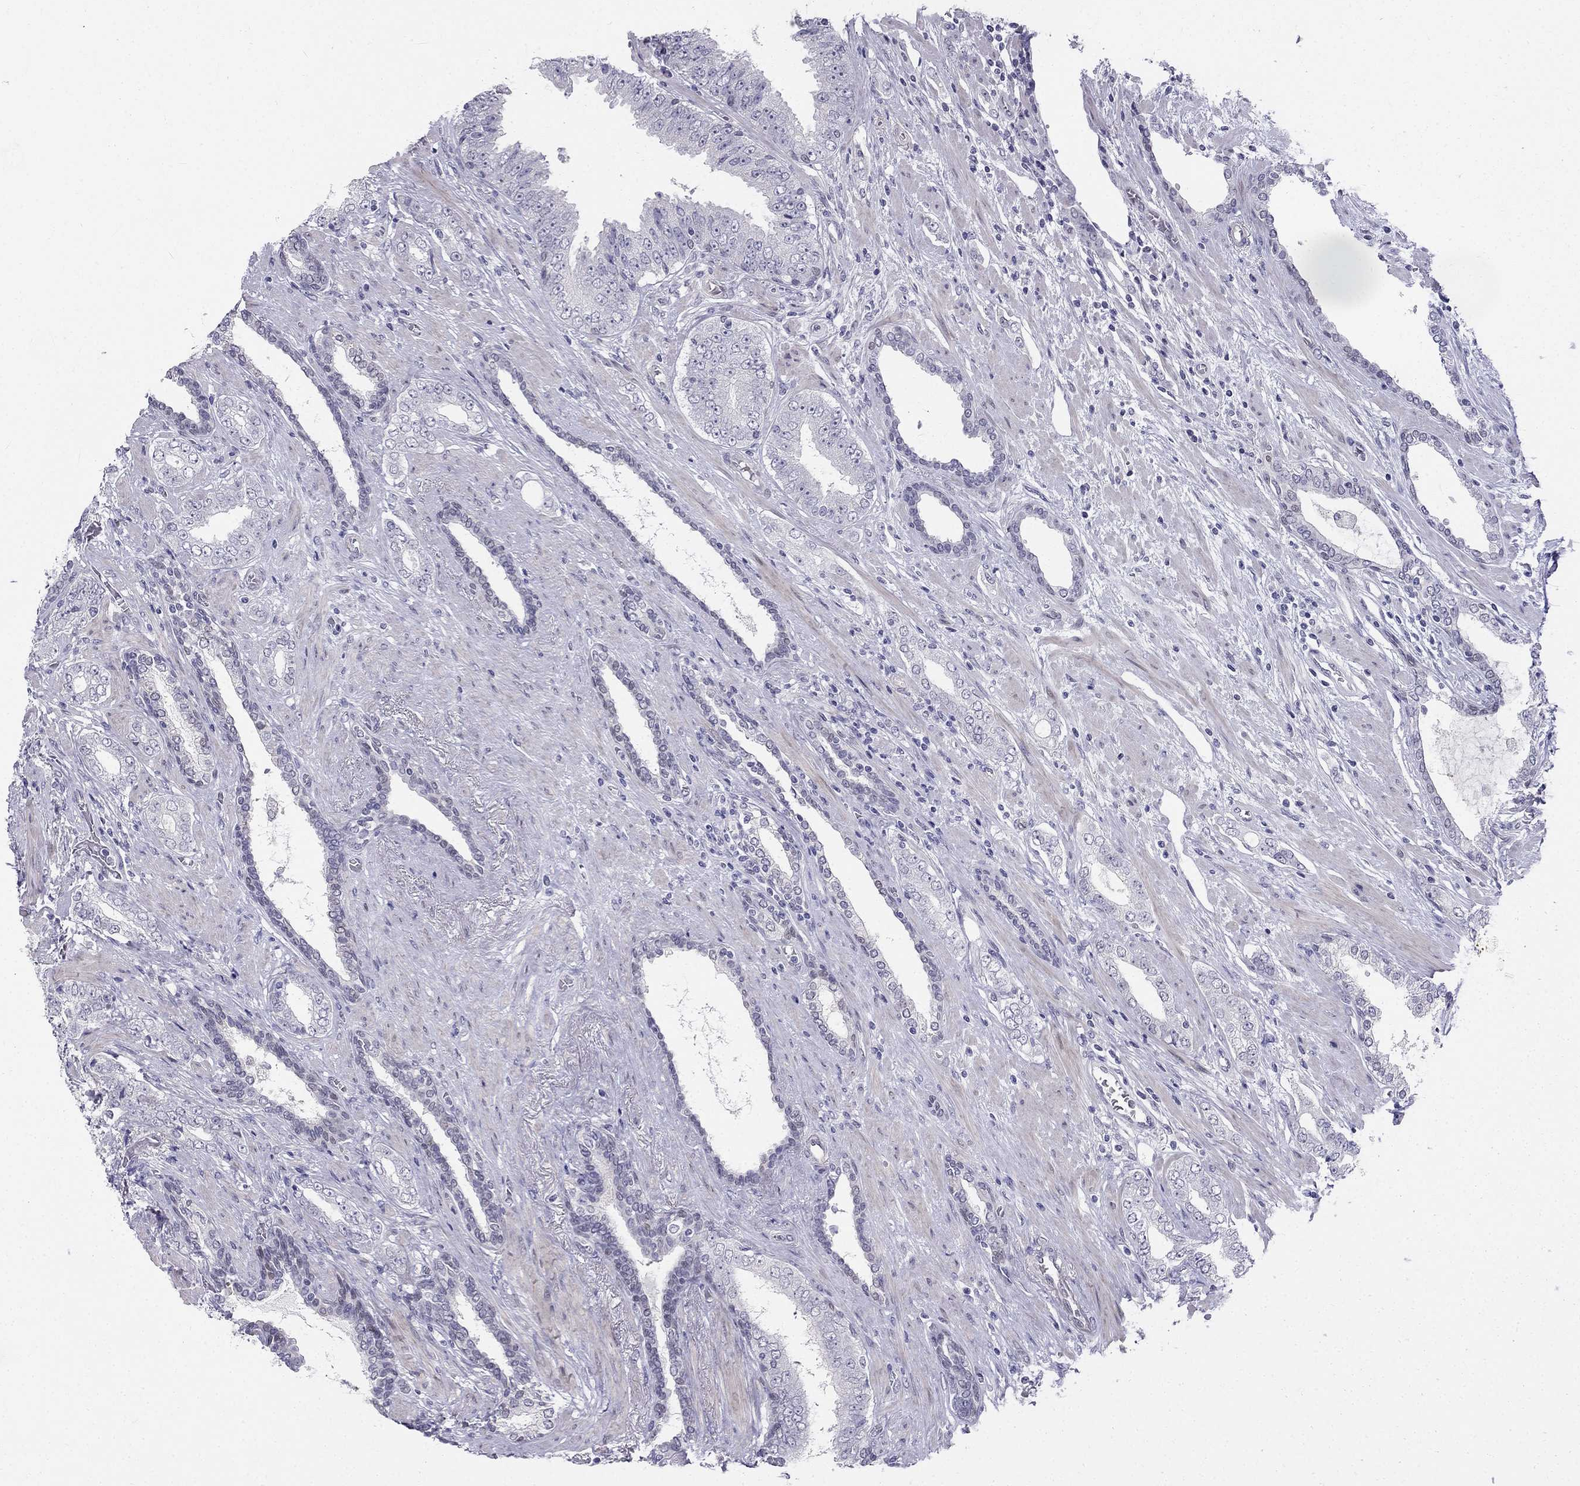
{"staining": {"intensity": "negative", "quantity": "none", "location": "none"}, "tissue": "prostate cancer", "cell_type": "Tumor cells", "image_type": "cancer", "snomed": [{"axis": "morphology", "description": "Adenocarcinoma, Low grade"}, {"axis": "topography", "description": "Prostate and seminal vesicle, NOS"}], "caption": "Immunohistochemistry (IHC) of prostate cancer shows no staining in tumor cells.", "gene": "BAG5", "patient": {"sex": "male", "age": 61}}